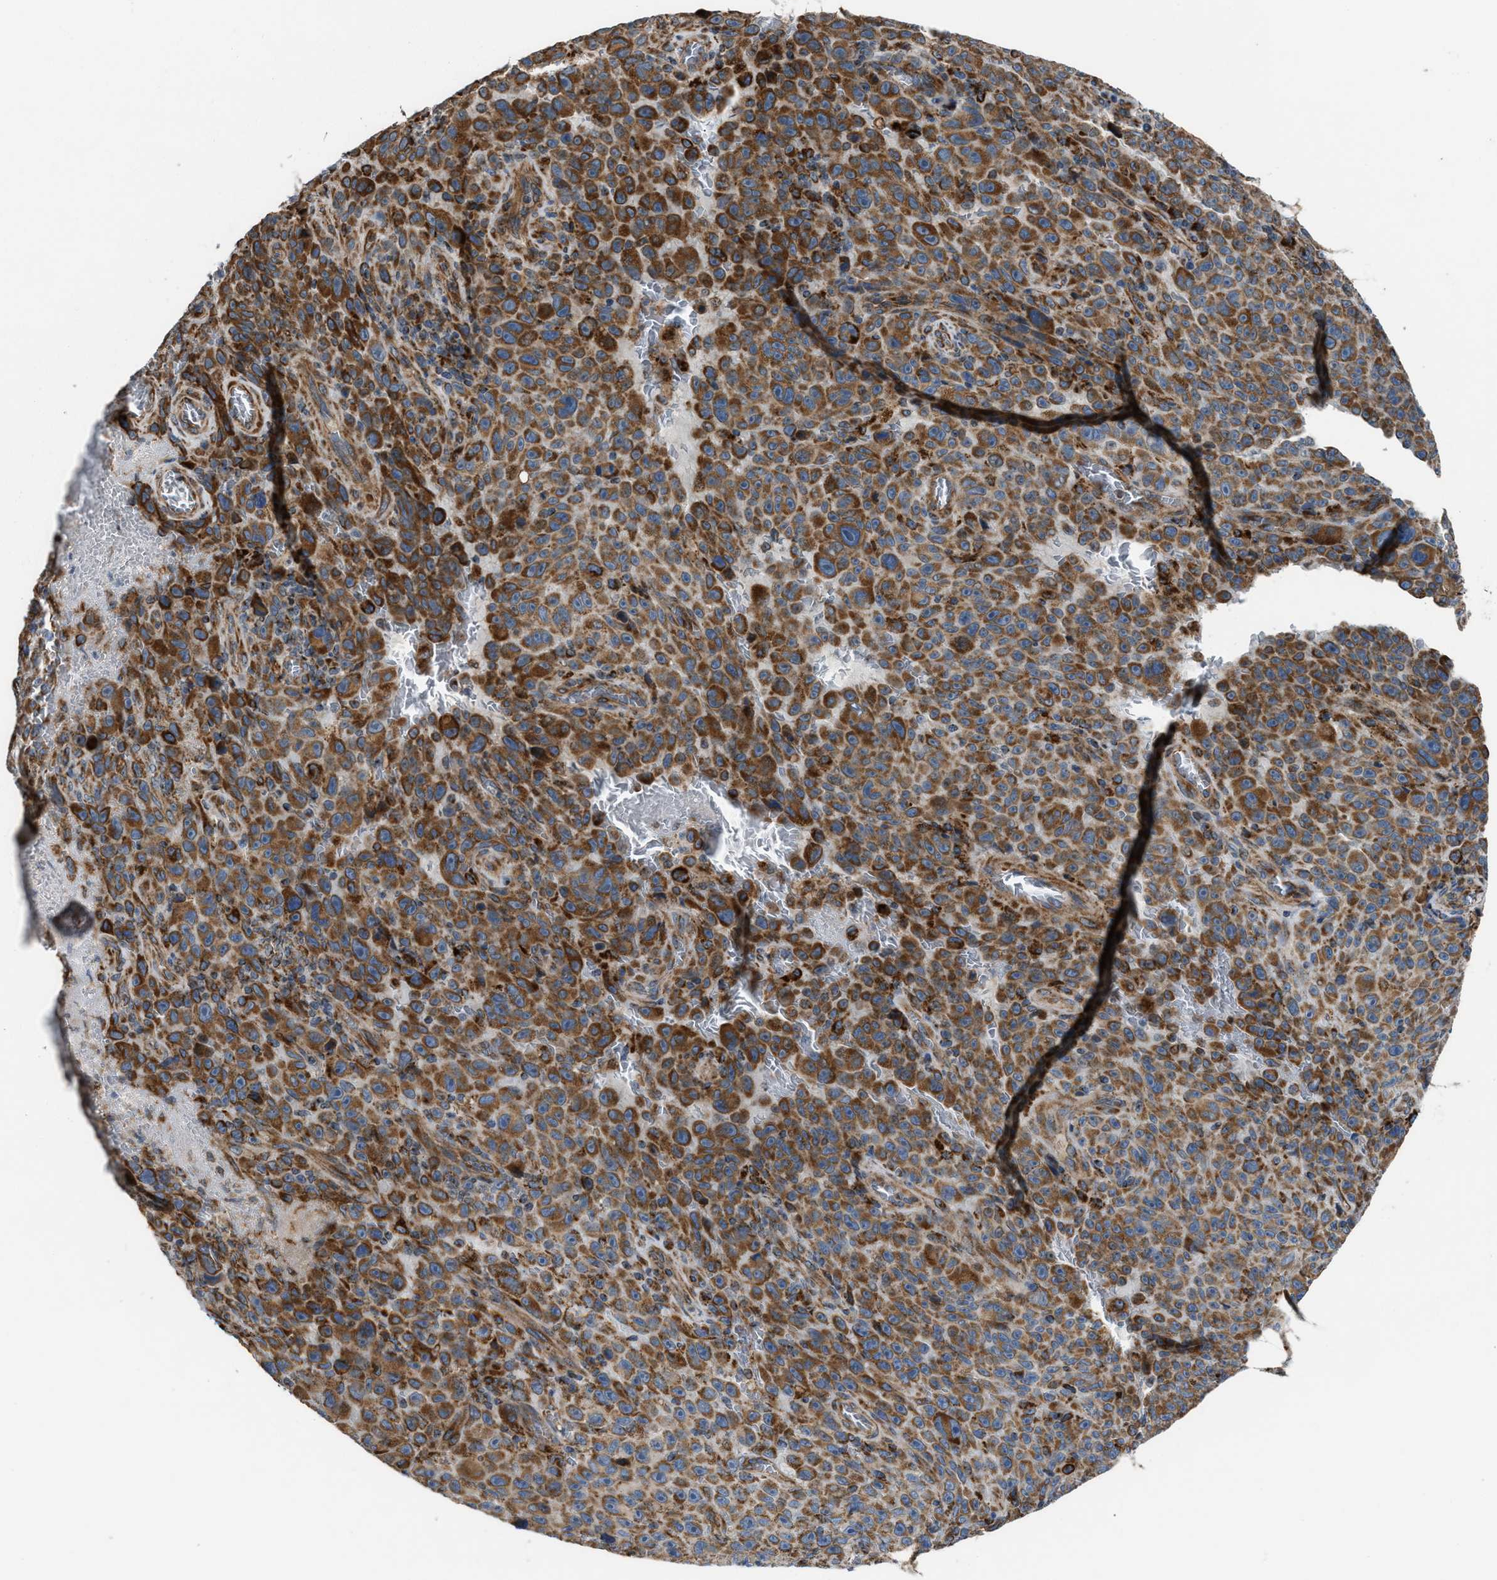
{"staining": {"intensity": "moderate", "quantity": ">75%", "location": "cytoplasmic/membranous"}, "tissue": "melanoma", "cell_type": "Tumor cells", "image_type": "cancer", "snomed": [{"axis": "morphology", "description": "Malignant melanoma, NOS"}, {"axis": "topography", "description": "Skin"}], "caption": "Immunohistochemistry (IHC) of human melanoma reveals medium levels of moderate cytoplasmic/membranous expression in approximately >75% of tumor cells. (DAB IHC, brown staining for protein, blue staining for nuclei).", "gene": "SLC10A3", "patient": {"sex": "female", "age": 82}}